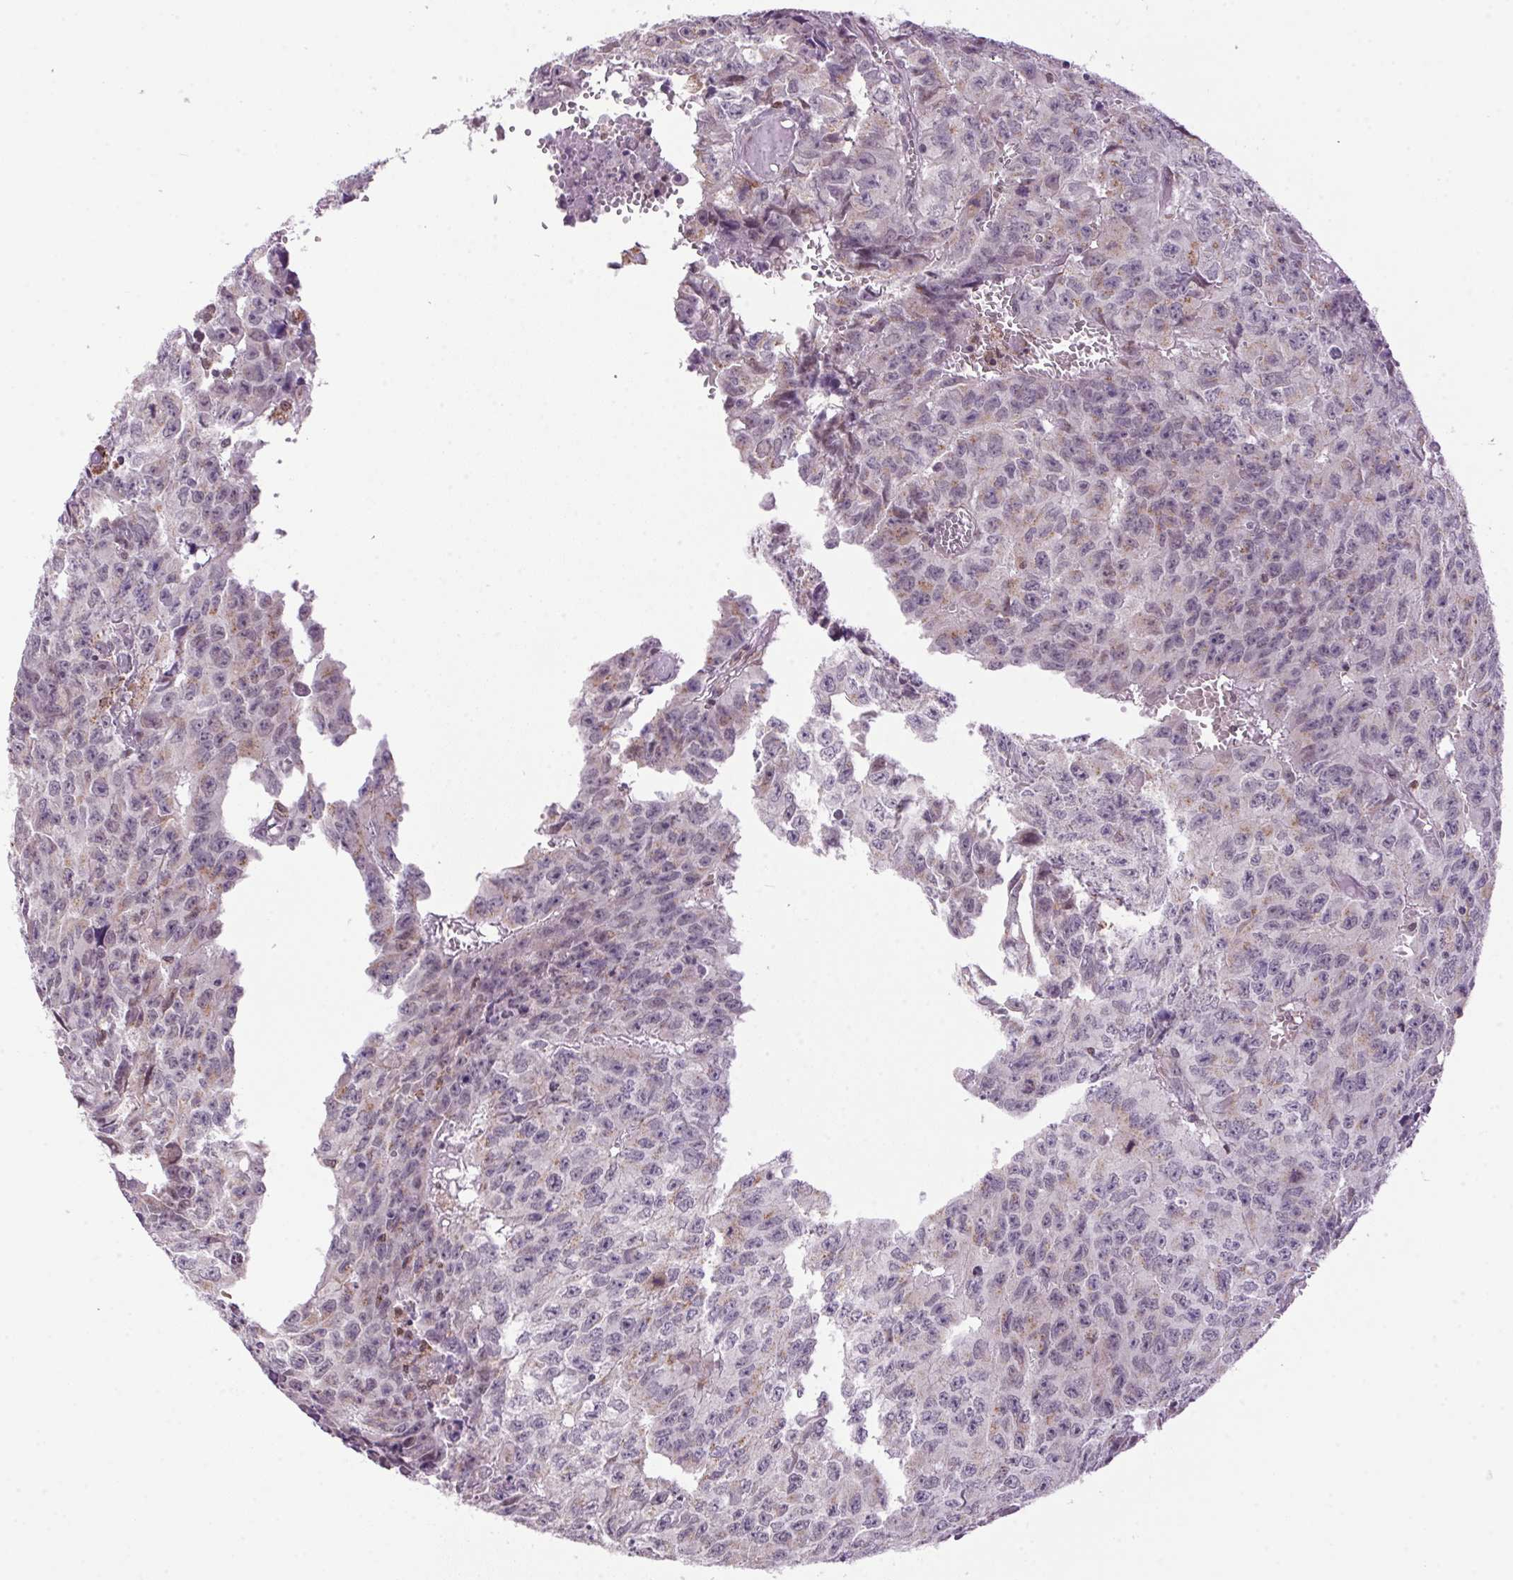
{"staining": {"intensity": "negative", "quantity": "none", "location": "none"}, "tissue": "testis cancer", "cell_type": "Tumor cells", "image_type": "cancer", "snomed": [{"axis": "morphology", "description": "Carcinoma, Embryonal, NOS"}, {"axis": "morphology", "description": "Teratoma, malignant, NOS"}, {"axis": "topography", "description": "Testis"}], "caption": "DAB (3,3'-diaminobenzidine) immunohistochemical staining of human testis cancer exhibits no significant positivity in tumor cells.", "gene": "AKR1E2", "patient": {"sex": "male", "age": 24}}